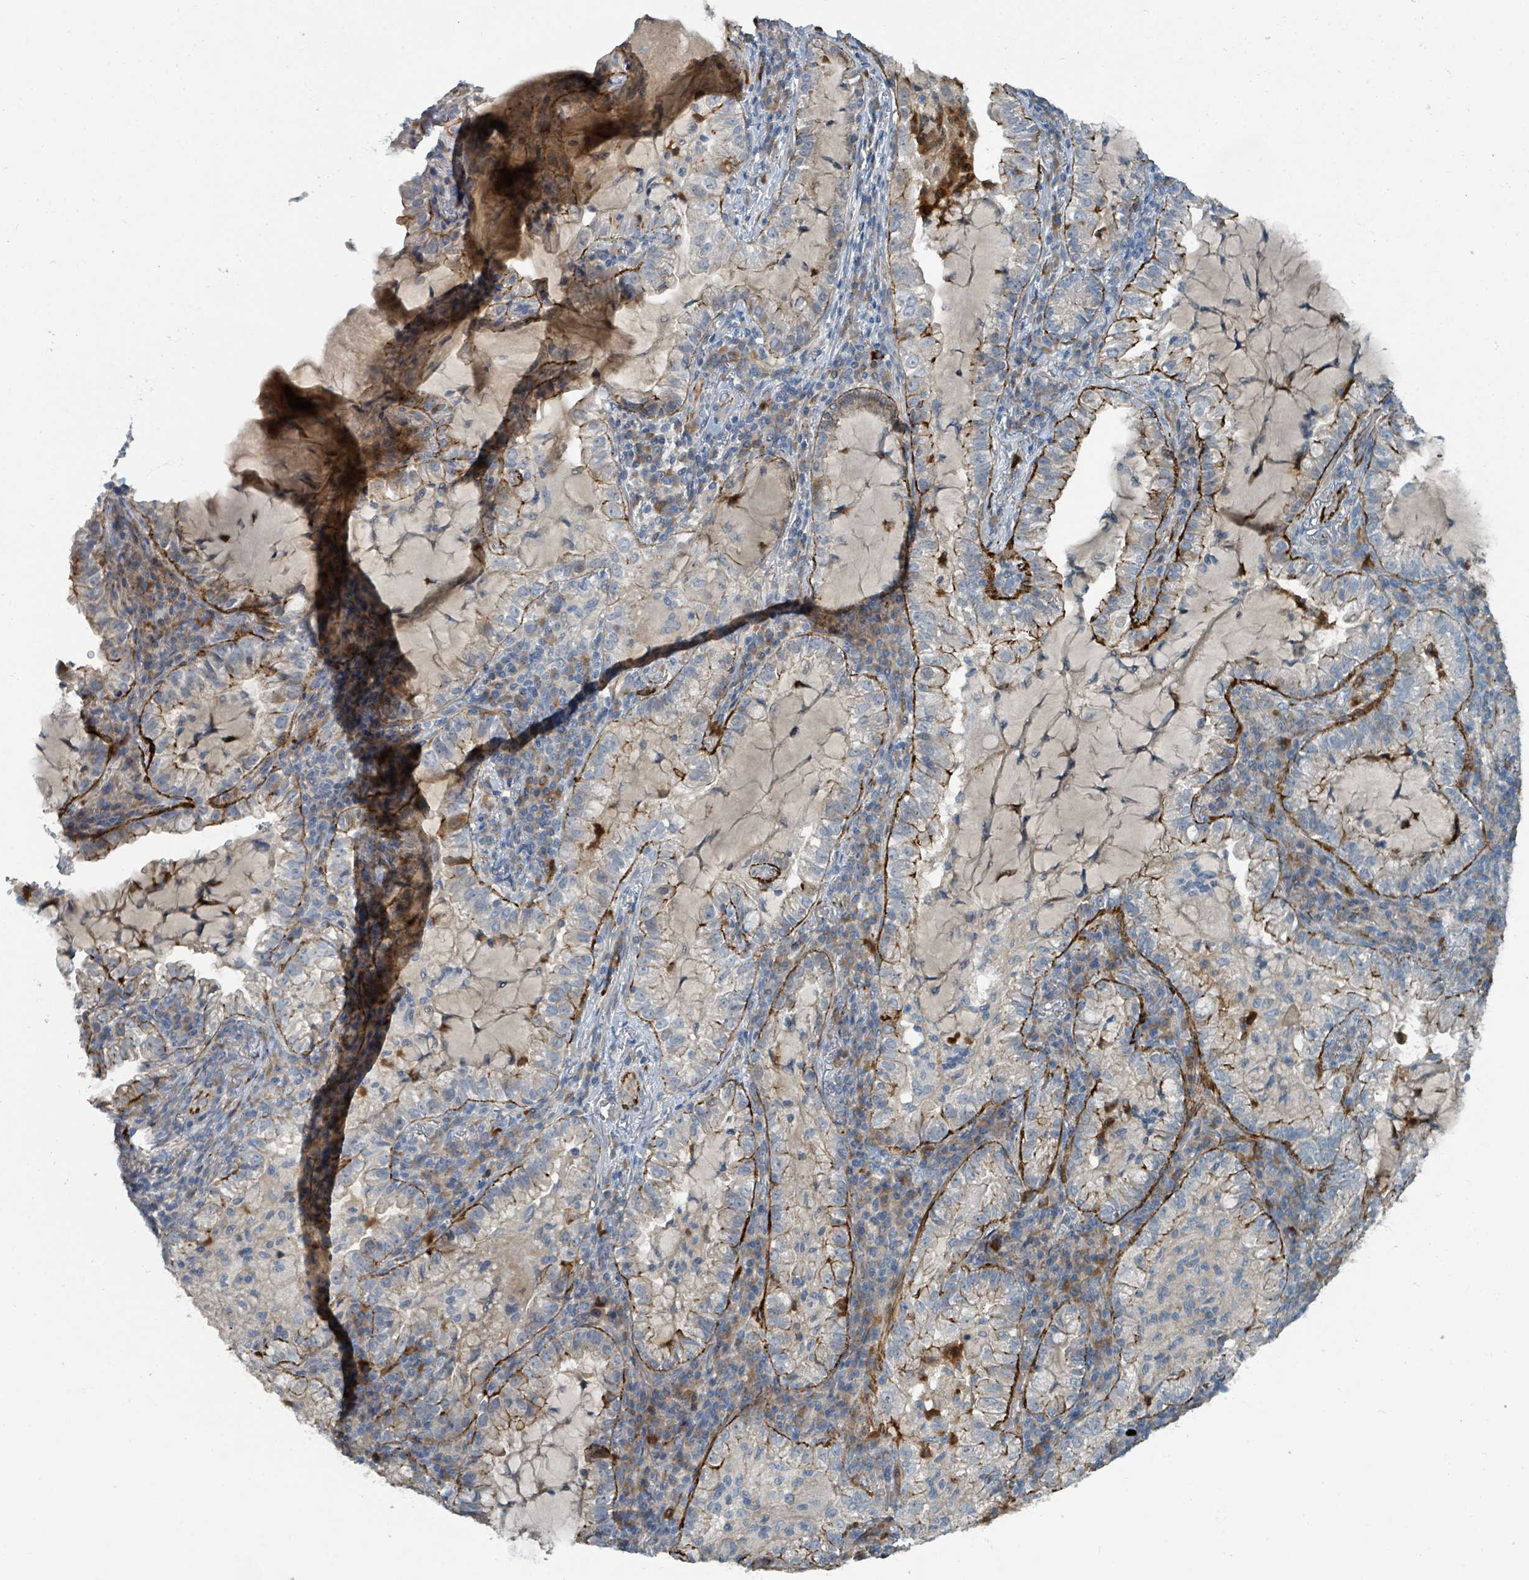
{"staining": {"intensity": "negative", "quantity": "none", "location": "none"}, "tissue": "lung cancer", "cell_type": "Tumor cells", "image_type": "cancer", "snomed": [{"axis": "morphology", "description": "Adenocarcinoma, NOS"}, {"axis": "topography", "description": "Lung"}], "caption": "Tumor cells show no significant positivity in lung adenocarcinoma.", "gene": "SLC44A5", "patient": {"sex": "female", "age": 73}}